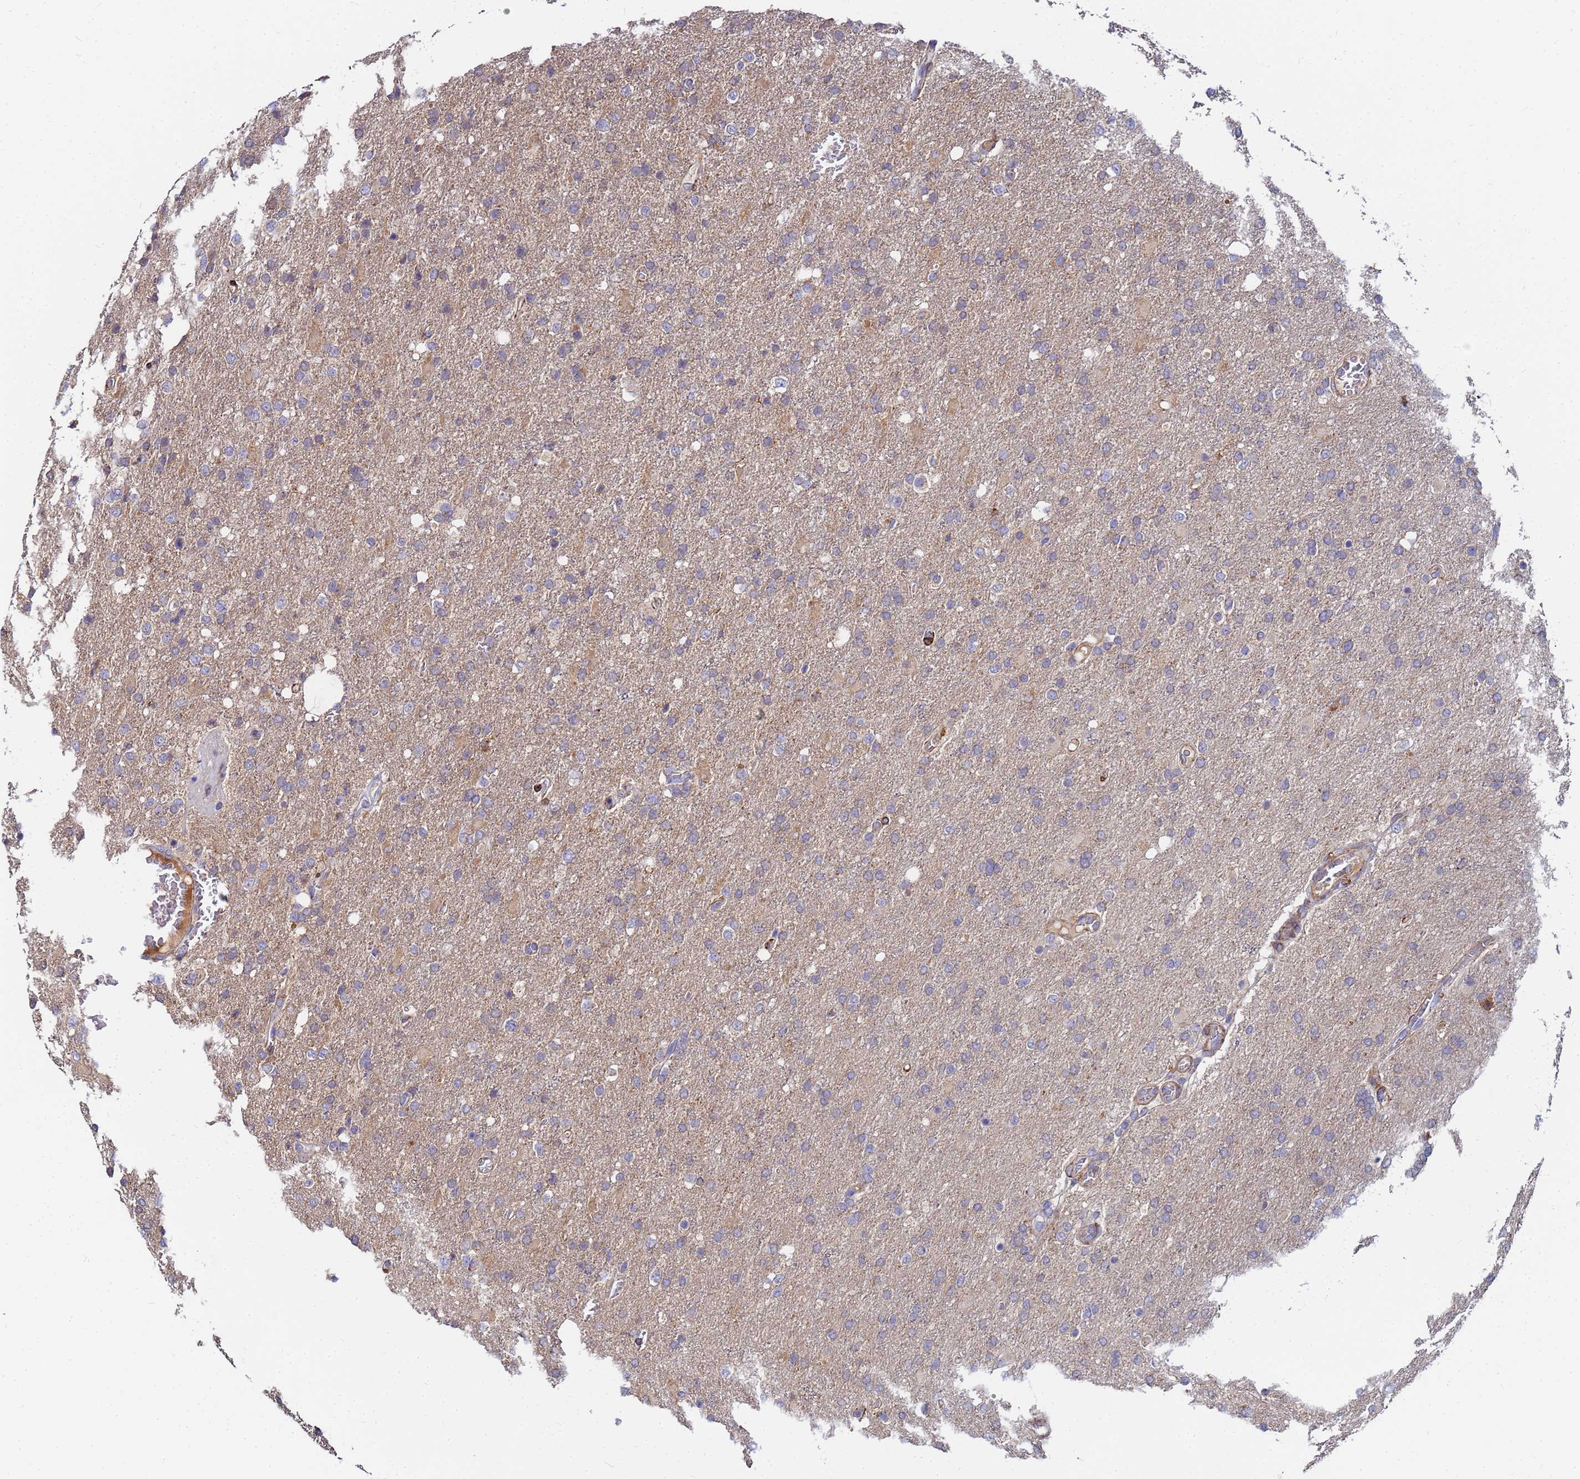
{"staining": {"intensity": "negative", "quantity": "none", "location": "none"}, "tissue": "glioma", "cell_type": "Tumor cells", "image_type": "cancer", "snomed": [{"axis": "morphology", "description": "Glioma, malignant, High grade"}, {"axis": "topography", "description": "Brain"}], "caption": "IHC of human malignant glioma (high-grade) shows no staining in tumor cells.", "gene": "C5orf34", "patient": {"sex": "female", "age": 74}}